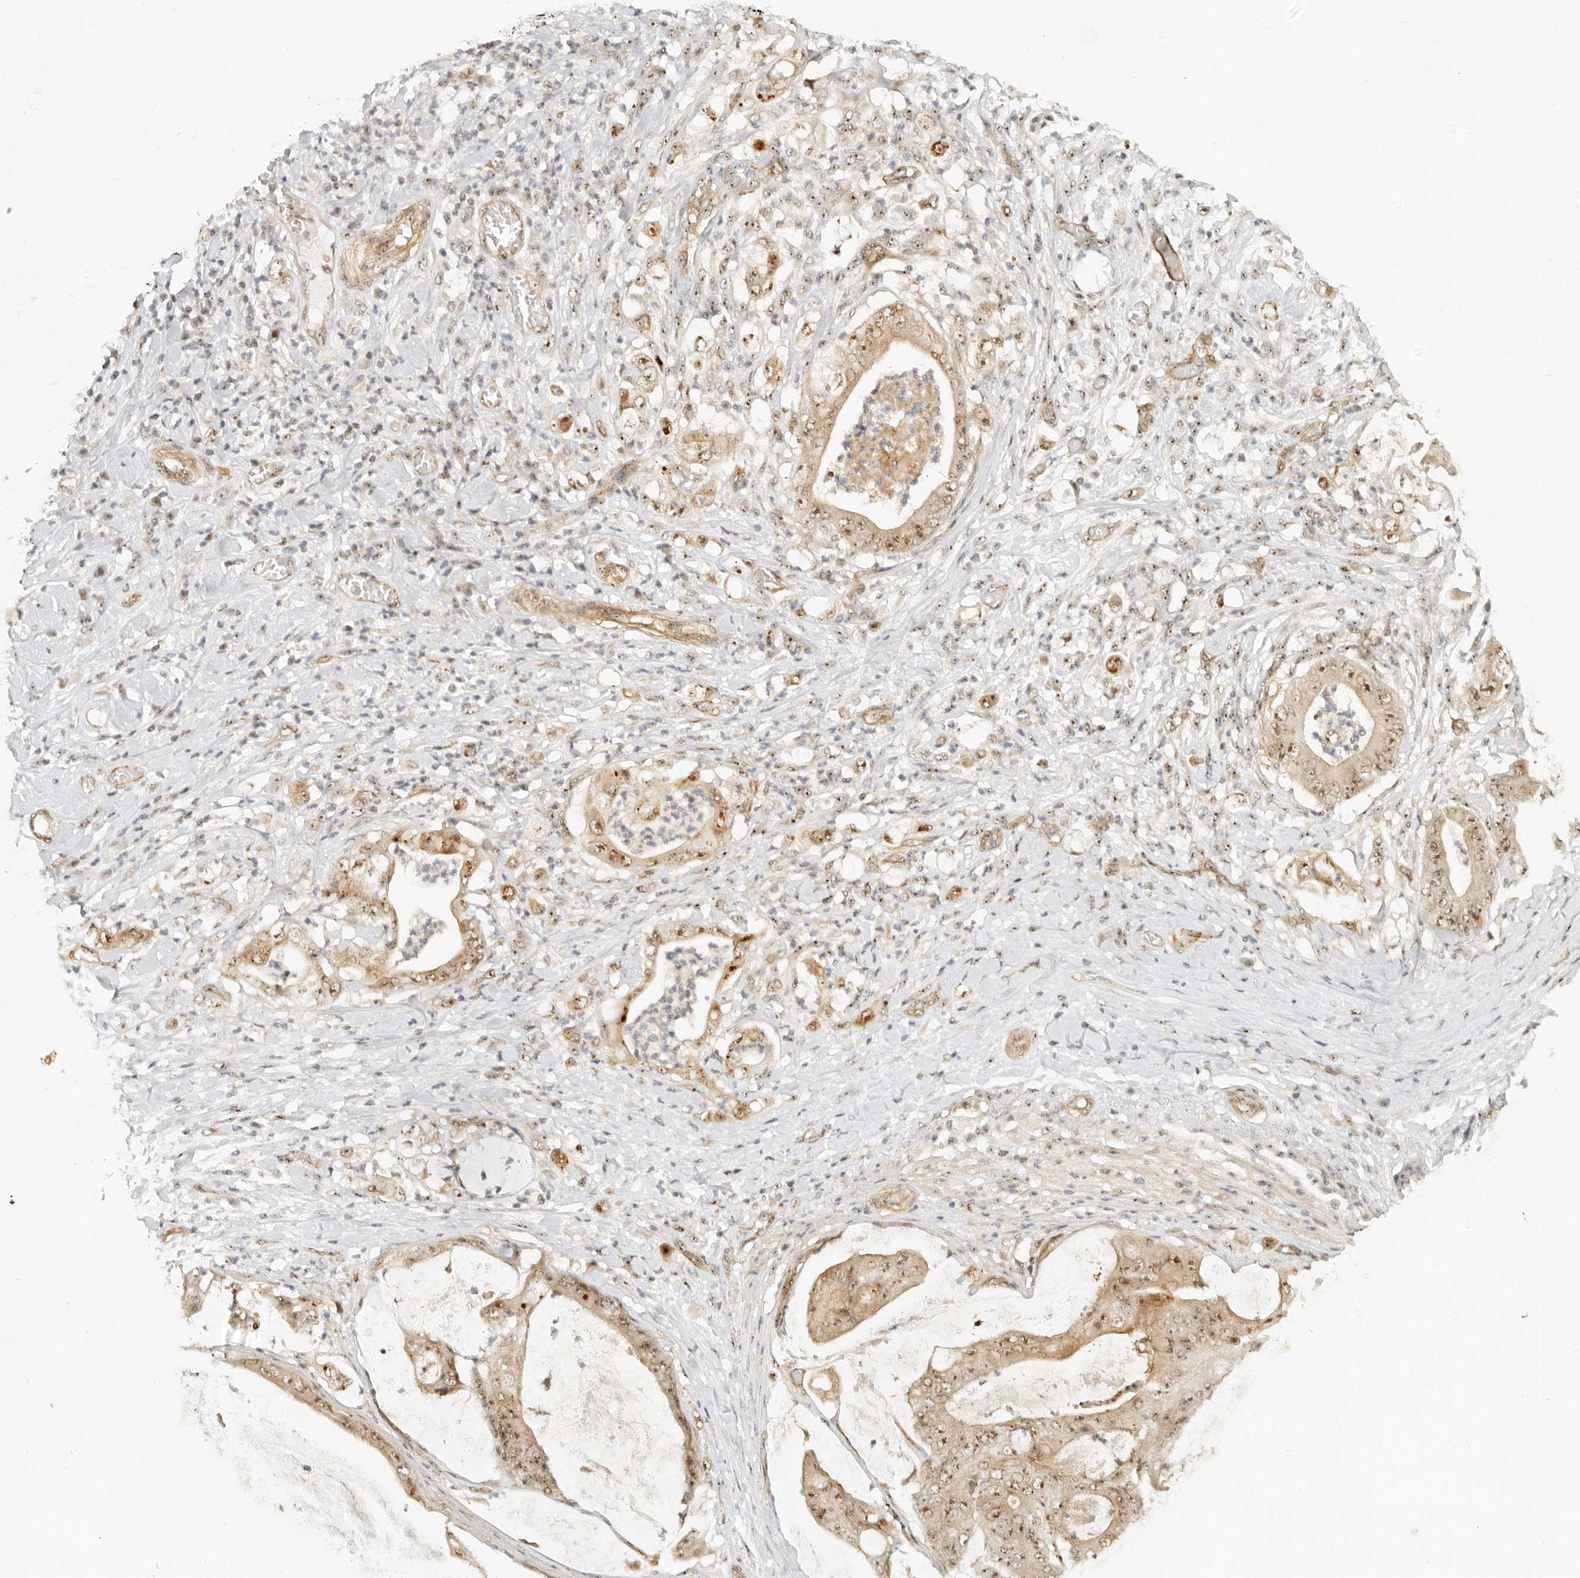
{"staining": {"intensity": "moderate", "quantity": ">75%", "location": "cytoplasmic/membranous,nuclear"}, "tissue": "stomach cancer", "cell_type": "Tumor cells", "image_type": "cancer", "snomed": [{"axis": "morphology", "description": "Adenocarcinoma, NOS"}, {"axis": "topography", "description": "Stomach"}], "caption": "A medium amount of moderate cytoplasmic/membranous and nuclear positivity is present in about >75% of tumor cells in adenocarcinoma (stomach) tissue. Nuclei are stained in blue.", "gene": "BAP1", "patient": {"sex": "female", "age": 73}}